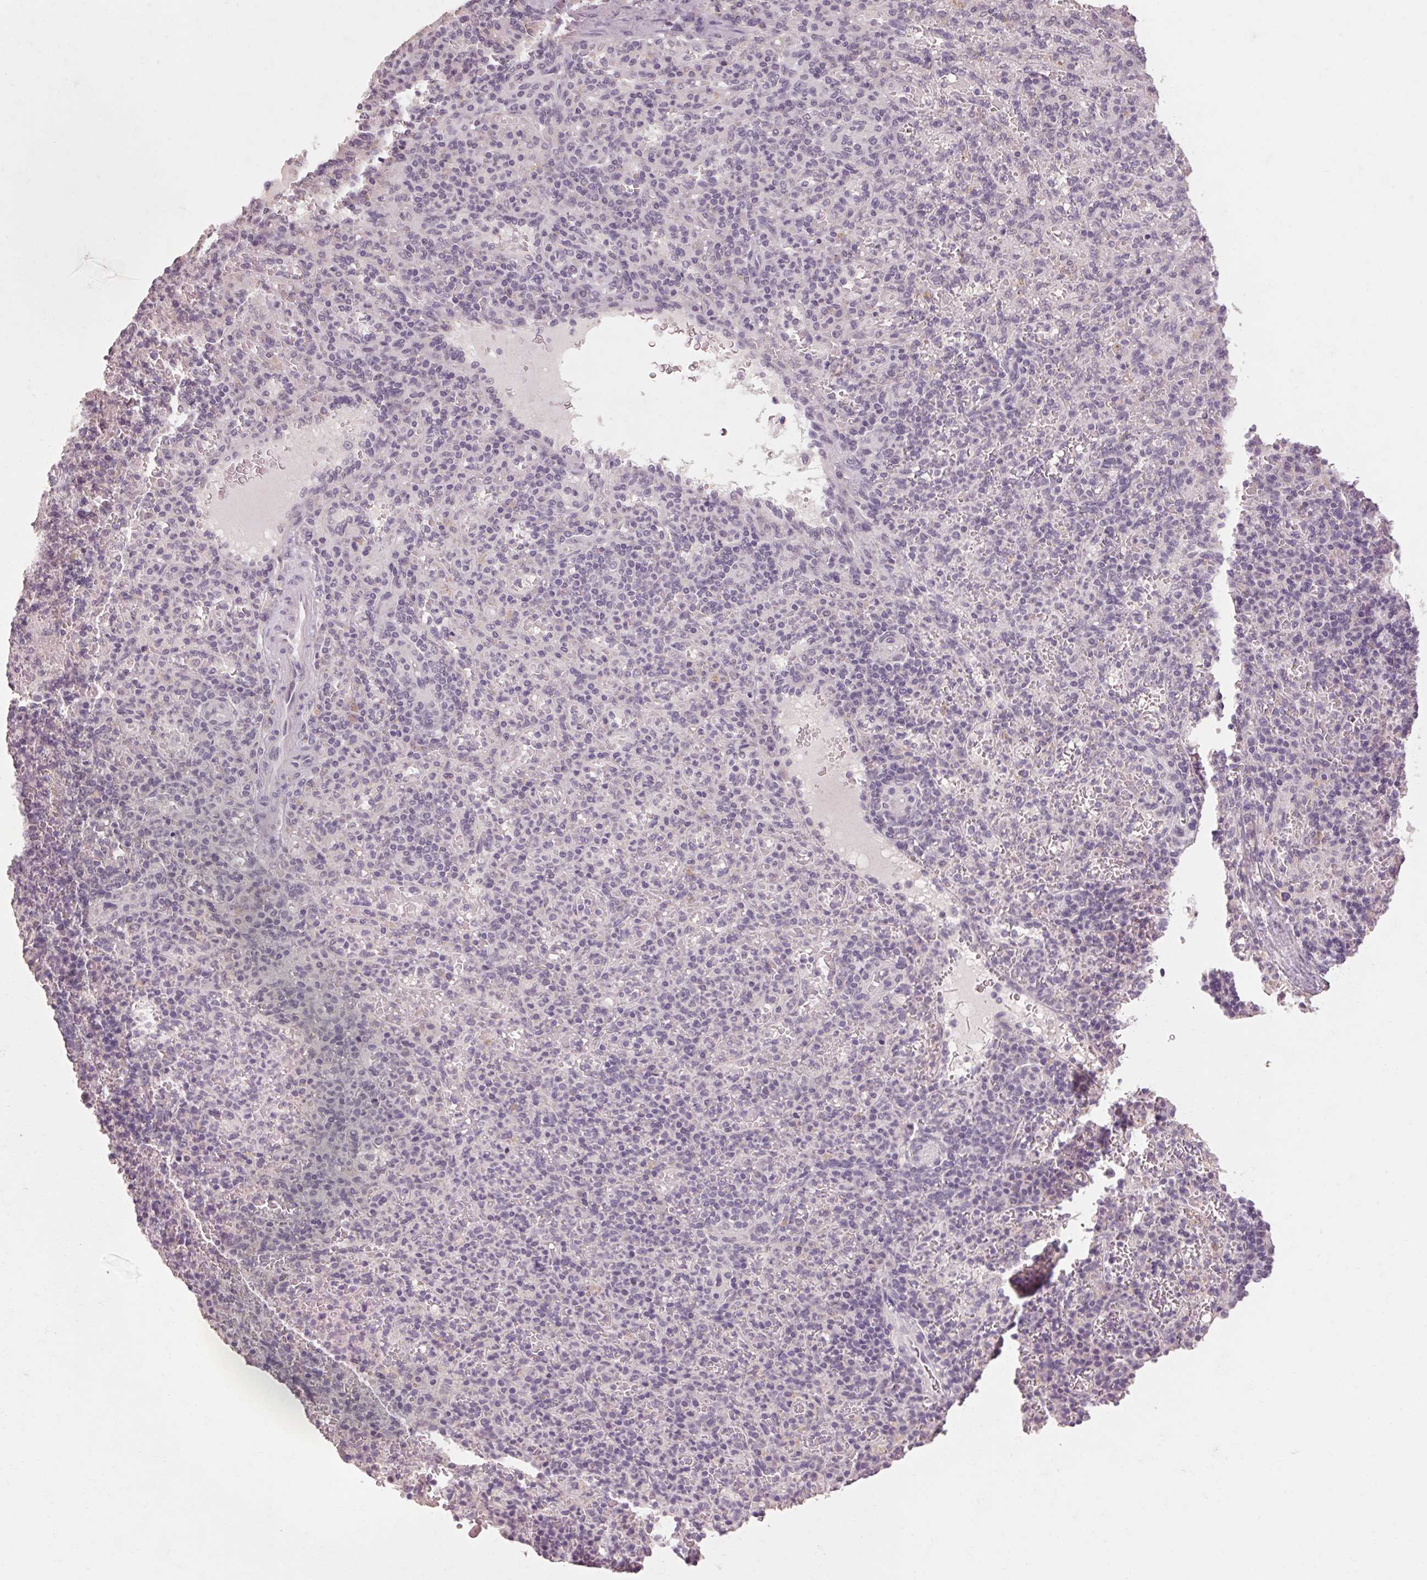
{"staining": {"intensity": "negative", "quantity": "none", "location": "none"}, "tissue": "spleen", "cell_type": "Cells in red pulp", "image_type": "normal", "snomed": [{"axis": "morphology", "description": "Normal tissue, NOS"}, {"axis": "topography", "description": "Spleen"}], "caption": "IHC of unremarkable human spleen reveals no positivity in cells in red pulp. (DAB immunohistochemistry (IHC), high magnification).", "gene": "POMC", "patient": {"sex": "female", "age": 74}}